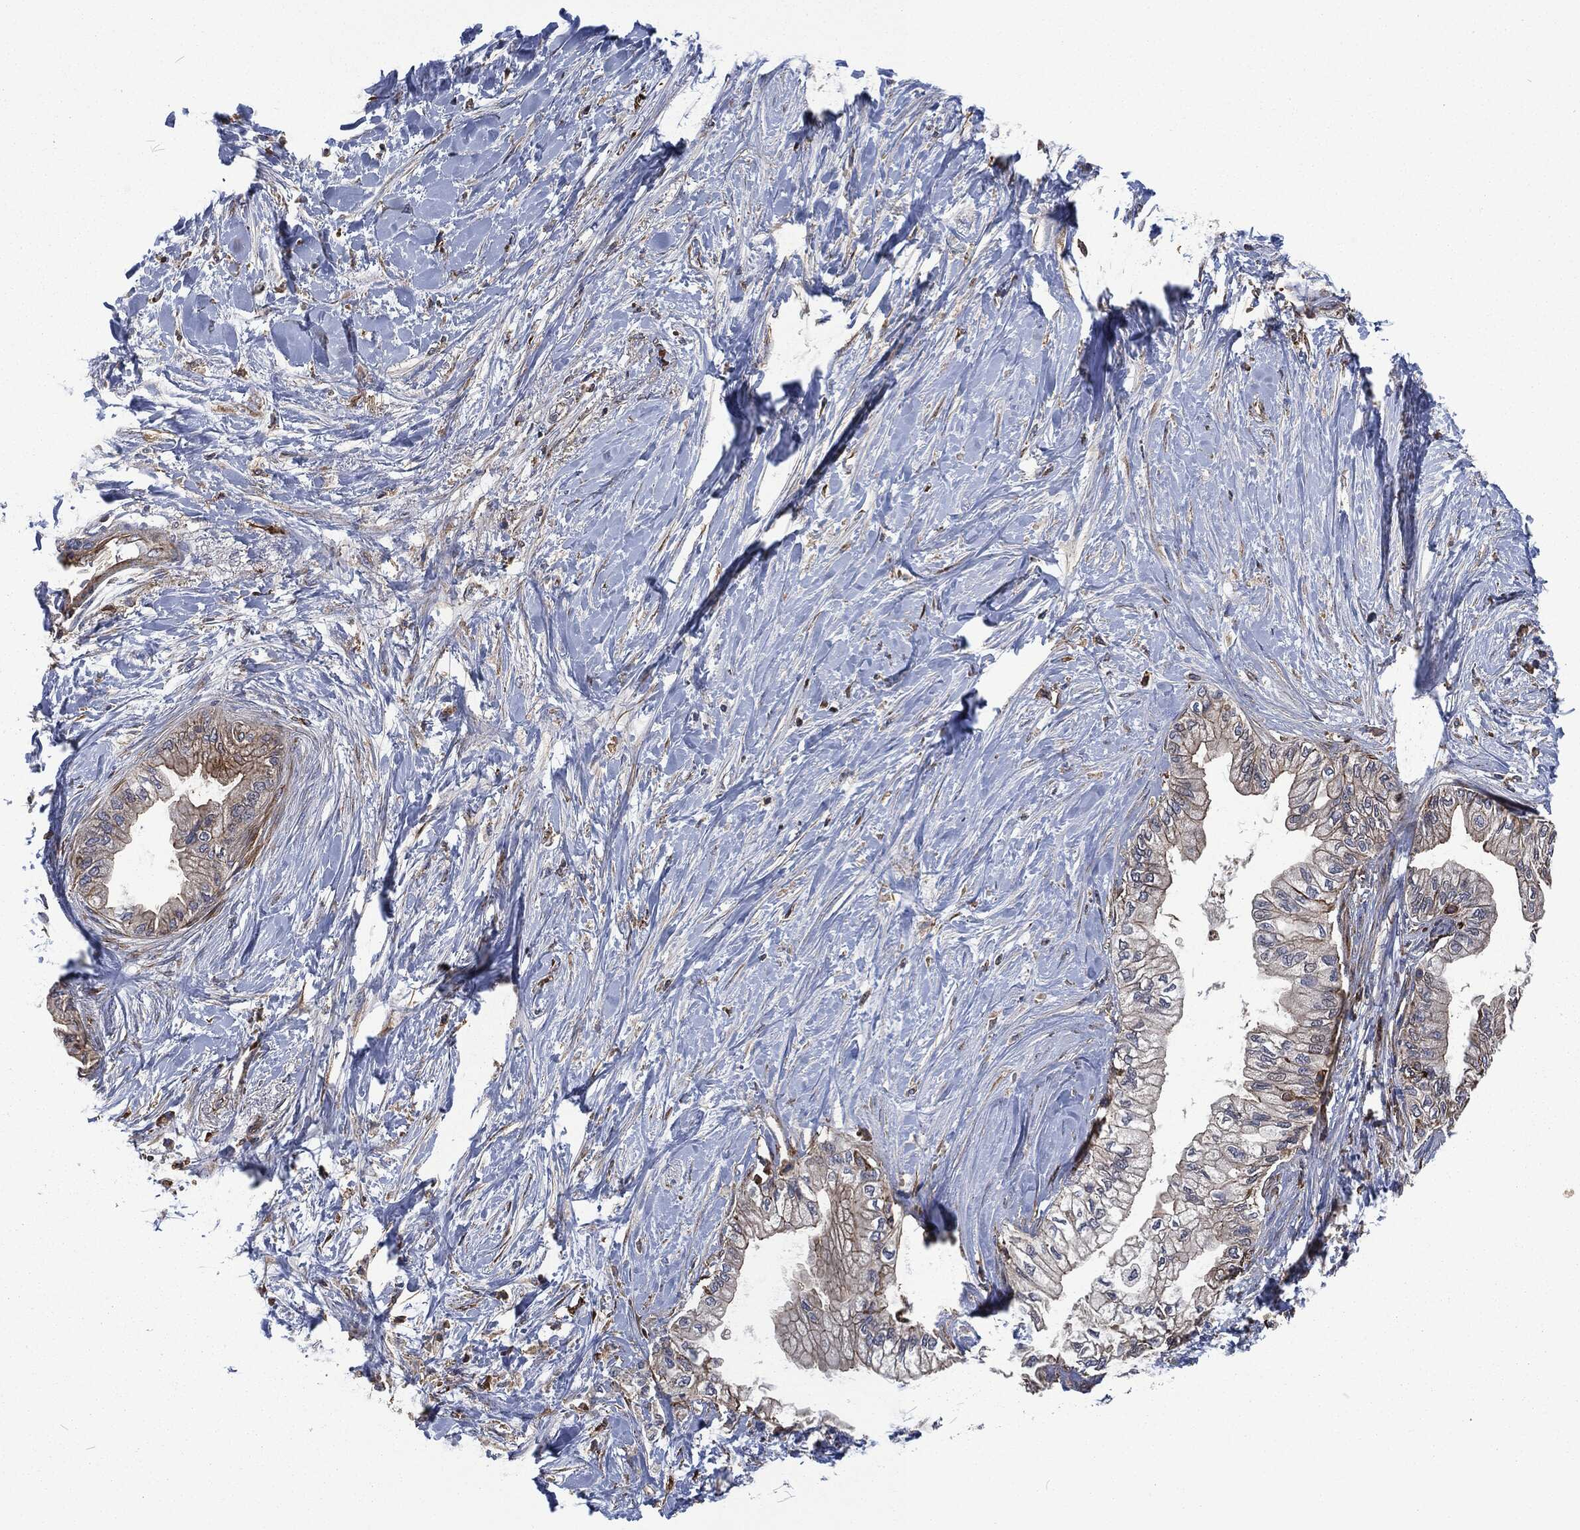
{"staining": {"intensity": "moderate", "quantity": "<25%", "location": "cytoplasmic/membranous"}, "tissue": "pancreatic cancer", "cell_type": "Tumor cells", "image_type": "cancer", "snomed": [{"axis": "morphology", "description": "Normal tissue, NOS"}, {"axis": "morphology", "description": "Adenocarcinoma, NOS"}, {"axis": "topography", "description": "Pancreas"}, {"axis": "topography", "description": "Duodenum"}], "caption": "An image of pancreatic cancer stained for a protein exhibits moderate cytoplasmic/membranous brown staining in tumor cells.", "gene": "LGALS9", "patient": {"sex": "female", "age": 60}}